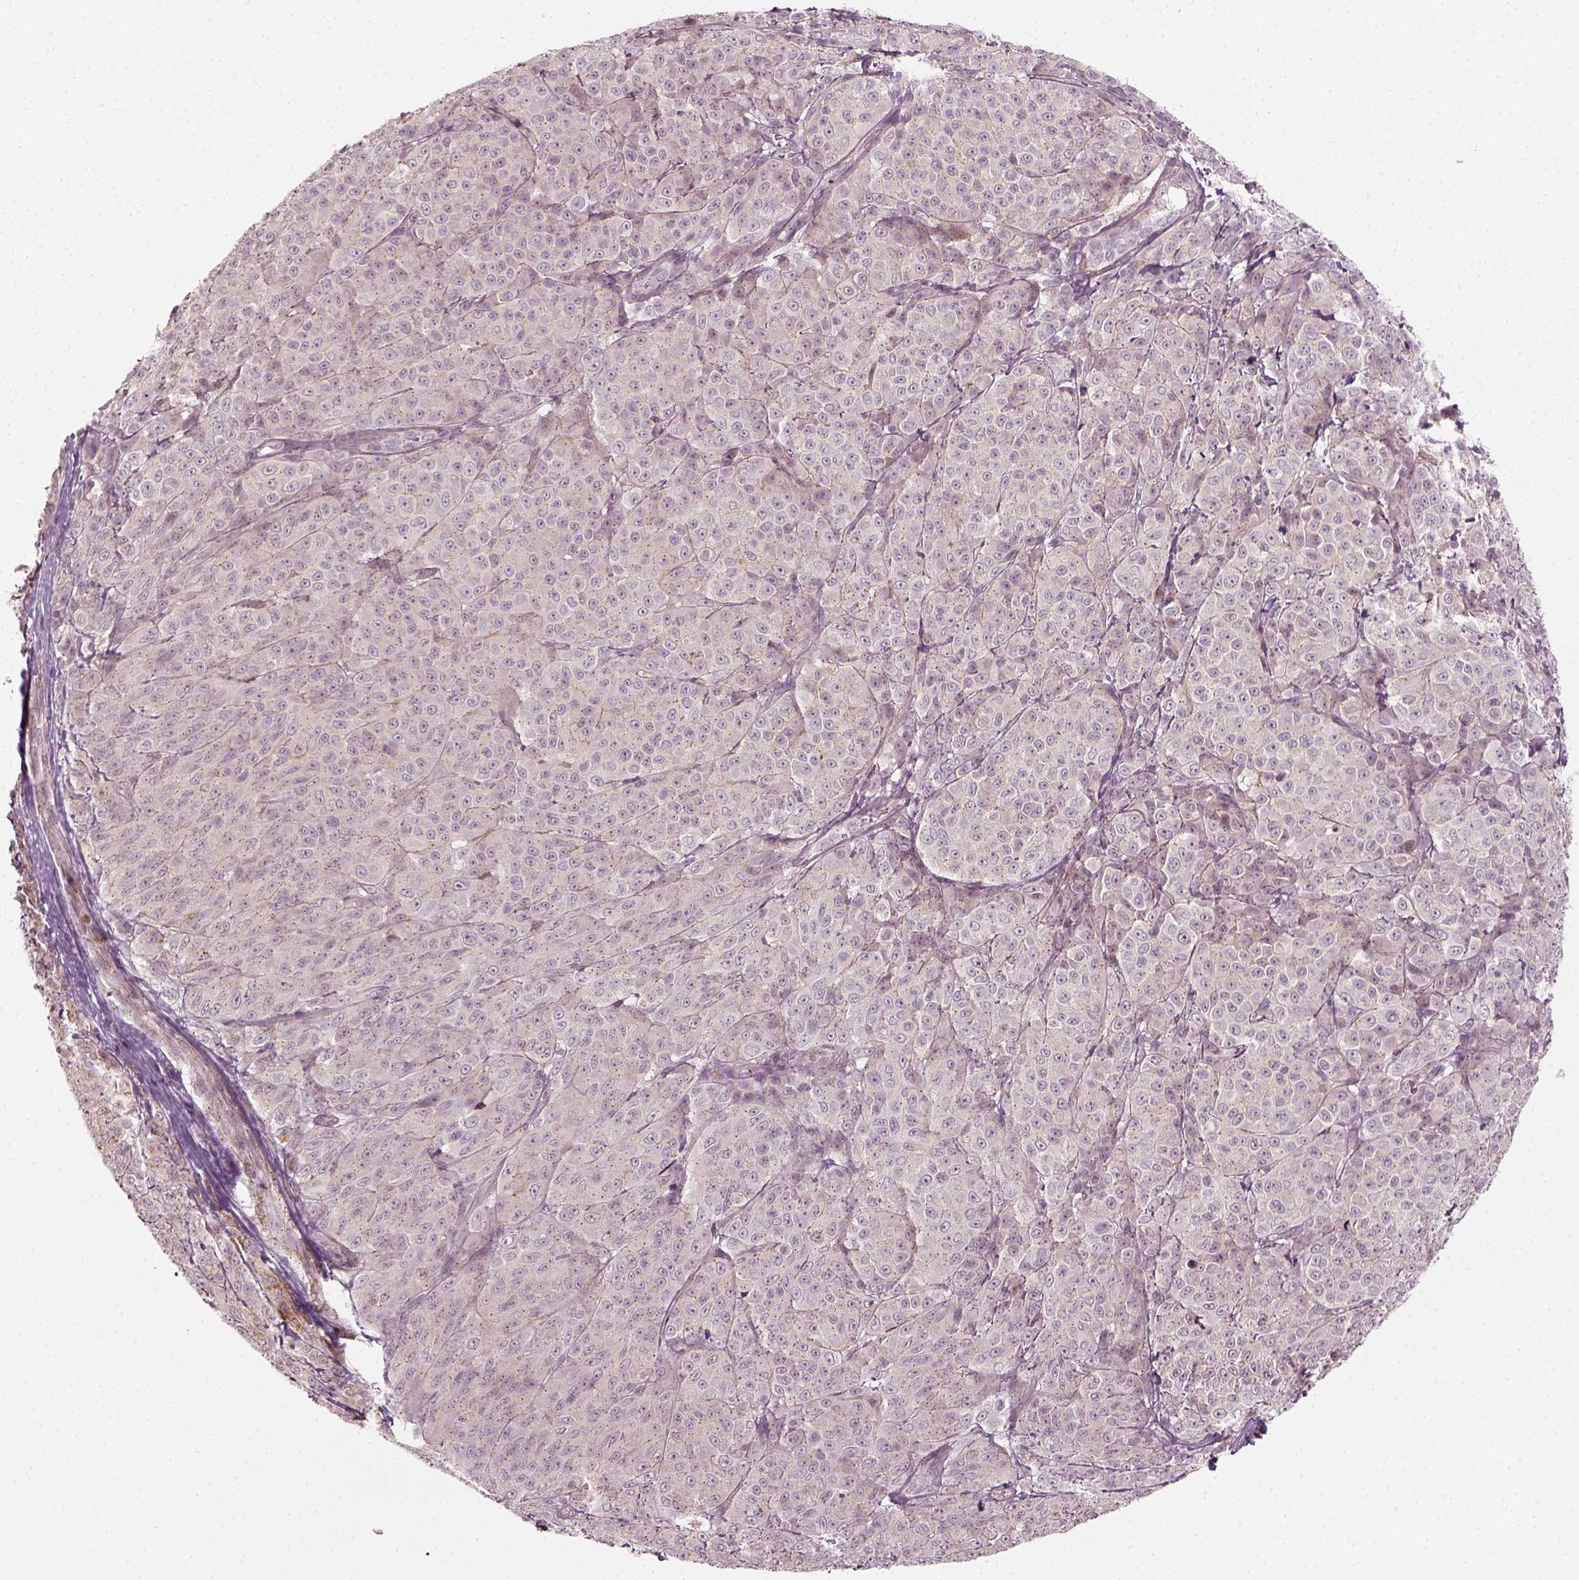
{"staining": {"intensity": "negative", "quantity": "none", "location": "none"}, "tissue": "melanoma", "cell_type": "Tumor cells", "image_type": "cancer", "snomed": [{"axis": "morphology", "description": "Malignant melanoma, NOS"}, {"axis": "topography", "description": "Skin"}], "caption": "Photomicrograph shows no significant protein positivity in tumor cells of melanoma.", "gene": "MLIP", "patient": {"sex": "male", "age": 89}}